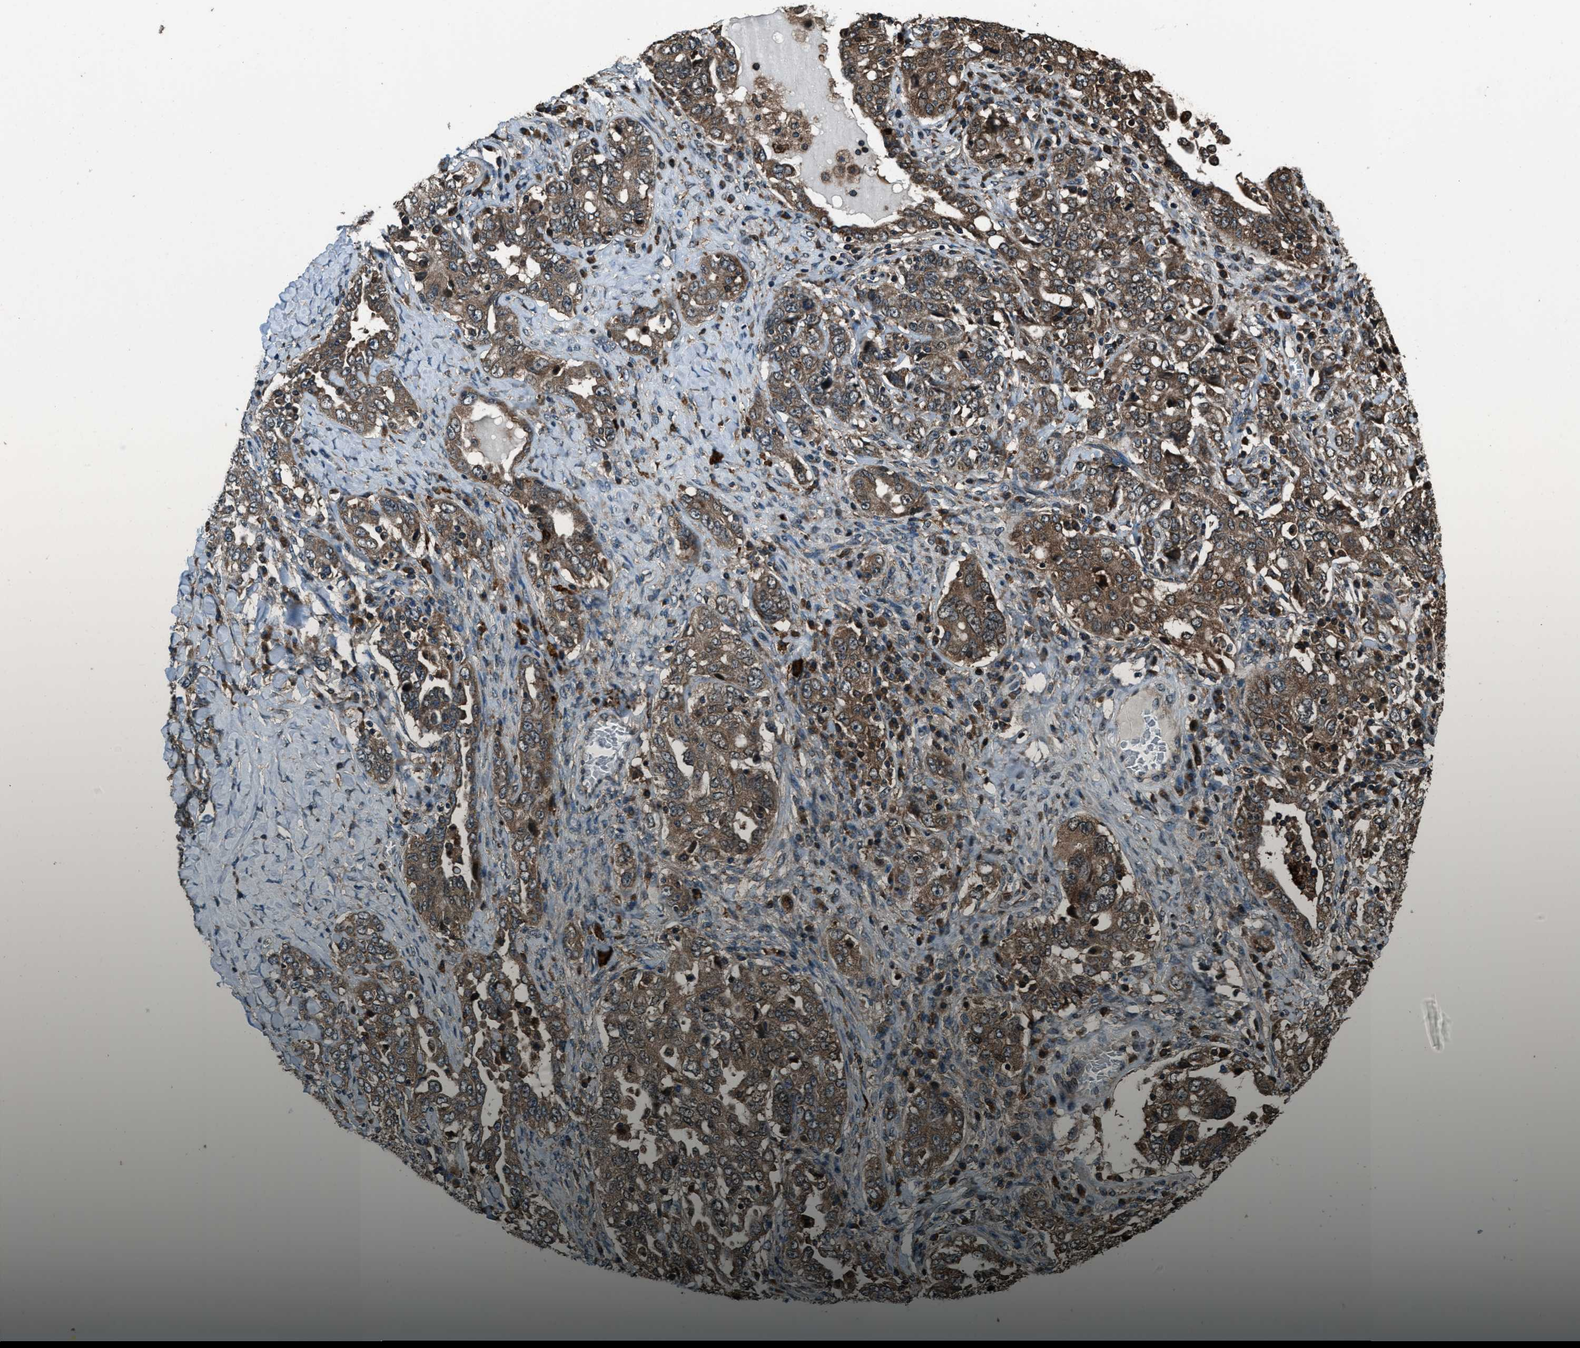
{"staining": {"intensity": "moderate", "quantity": ">75%", "location": "cytoplasmic/membranous"}, "tissue": "ovarian cancer", "cell_type": "Tumor cells", "image_type": "cancer", "snomed": [{"axis": "morphology", "description": "Carcinoma, endometroid"}, {"axis": "topography", "description": "Ovary"}], "caption": "Ovarian endometroid carcinoma stained with DAB immunohistochemistry displays medium levels of moderate cytoplasmic/membranous expression in about >75% of tumor cells.", "gene": "TRIM4", "patient": {"sex": "female", "age": 62}}